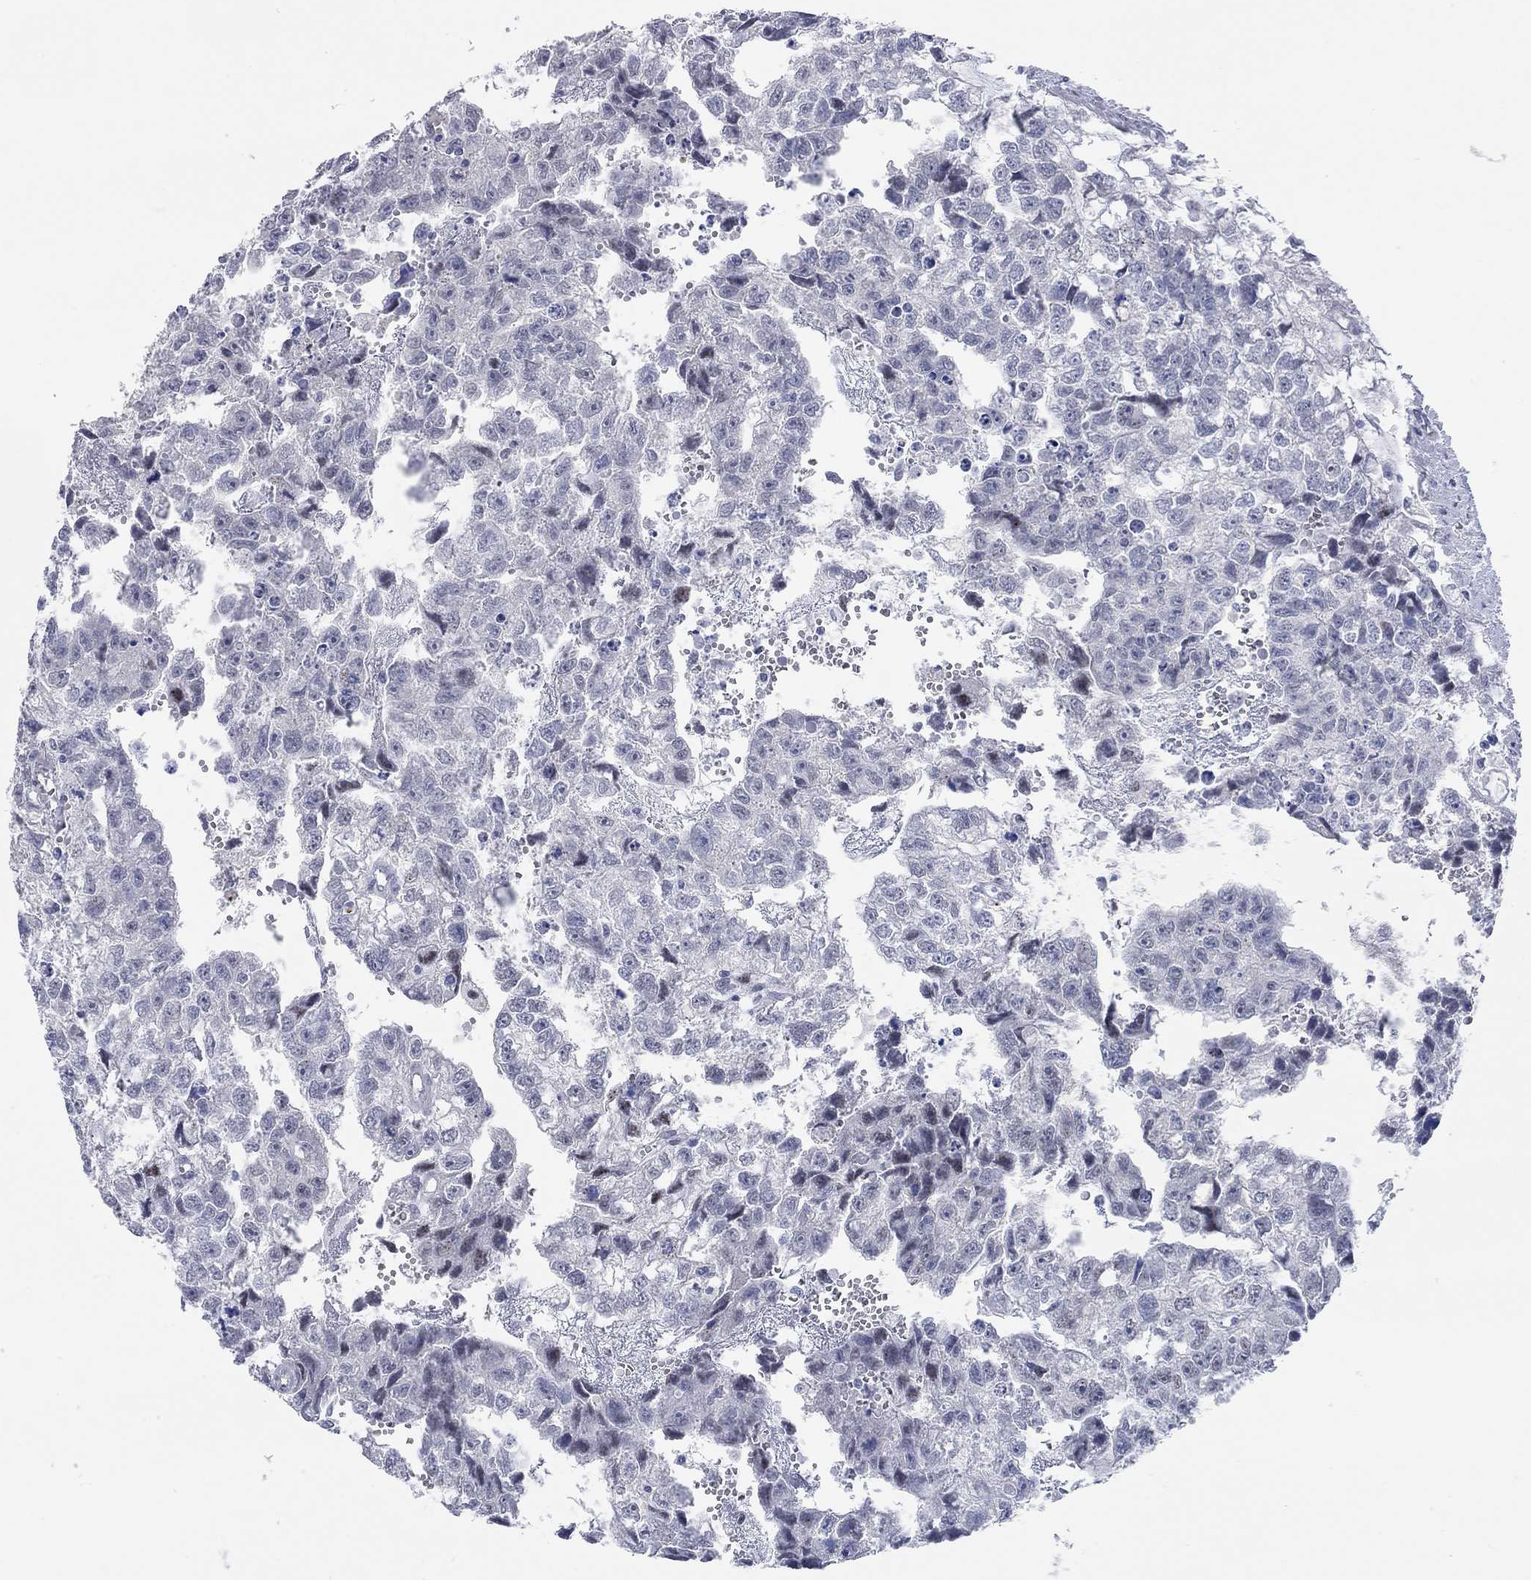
{"staining": {"intensity": "negative", "quantity": "none", "location": "none"}, "tissue": "testis cancer", "cell_type": "Tumor cells", "image_type": "cancer", "snomed": [{"axis": "morphology", "description": "Carcinoma, Embryonal, NOS"}, {"axis": "morphology", "description": "Teratoma, malignant, NOS"}, {"axis": "topography", "description": "Testis"}], "caption": "Testis cancer (malignant teratoma) was stained to show a protein in brown. There is no significant staining in tumor cells. (Stains: DAB IHC with hematoxylin counter stain, Microscopy: brightfield microscopy at high magnification).", "gene": "WASF3", "patient": {"sex": "male", "age": 44}}